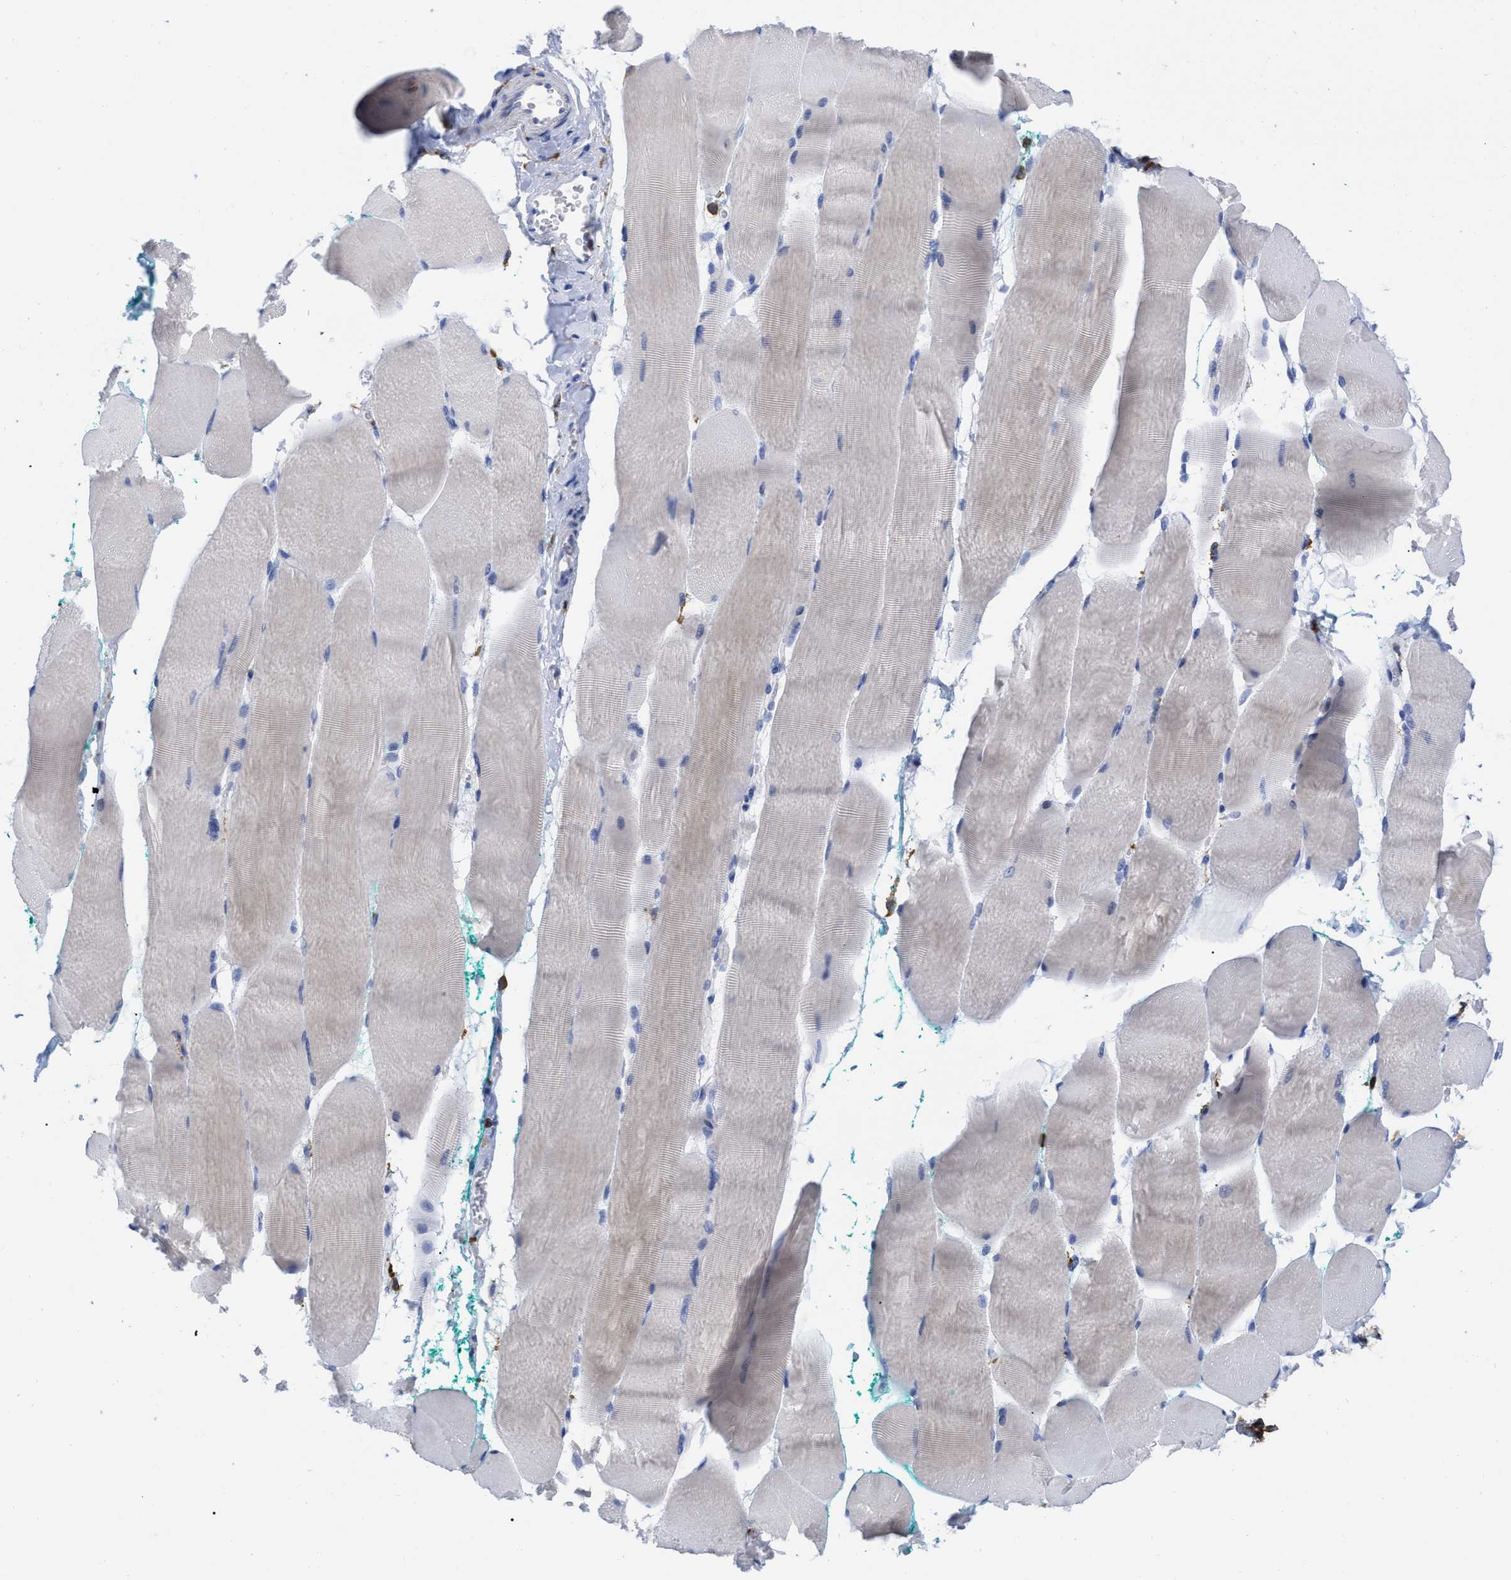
{"staining": {"intensity": "weak", "quantity": "<25%", "location": "cytoplasmic/membranous"}, "tissue": "skeletal muscle", "cell_type": "Myocytes", "image_type": "normal", "snomed": [{"axis": "morphology", "description": "Normal tissue, NOS"}, {"axis": "morphology", "description": "Squamous cell carcinoma, NOS"}, {"axis": "topography", "description": "Skeletal muscle"}], "caption": "Benign skeletal muscle was stained to show a protein in brown. There is no significant positivity in myocytes.", "gene": "HCLS1", "patient": {"sex": "male", "age": 51}}